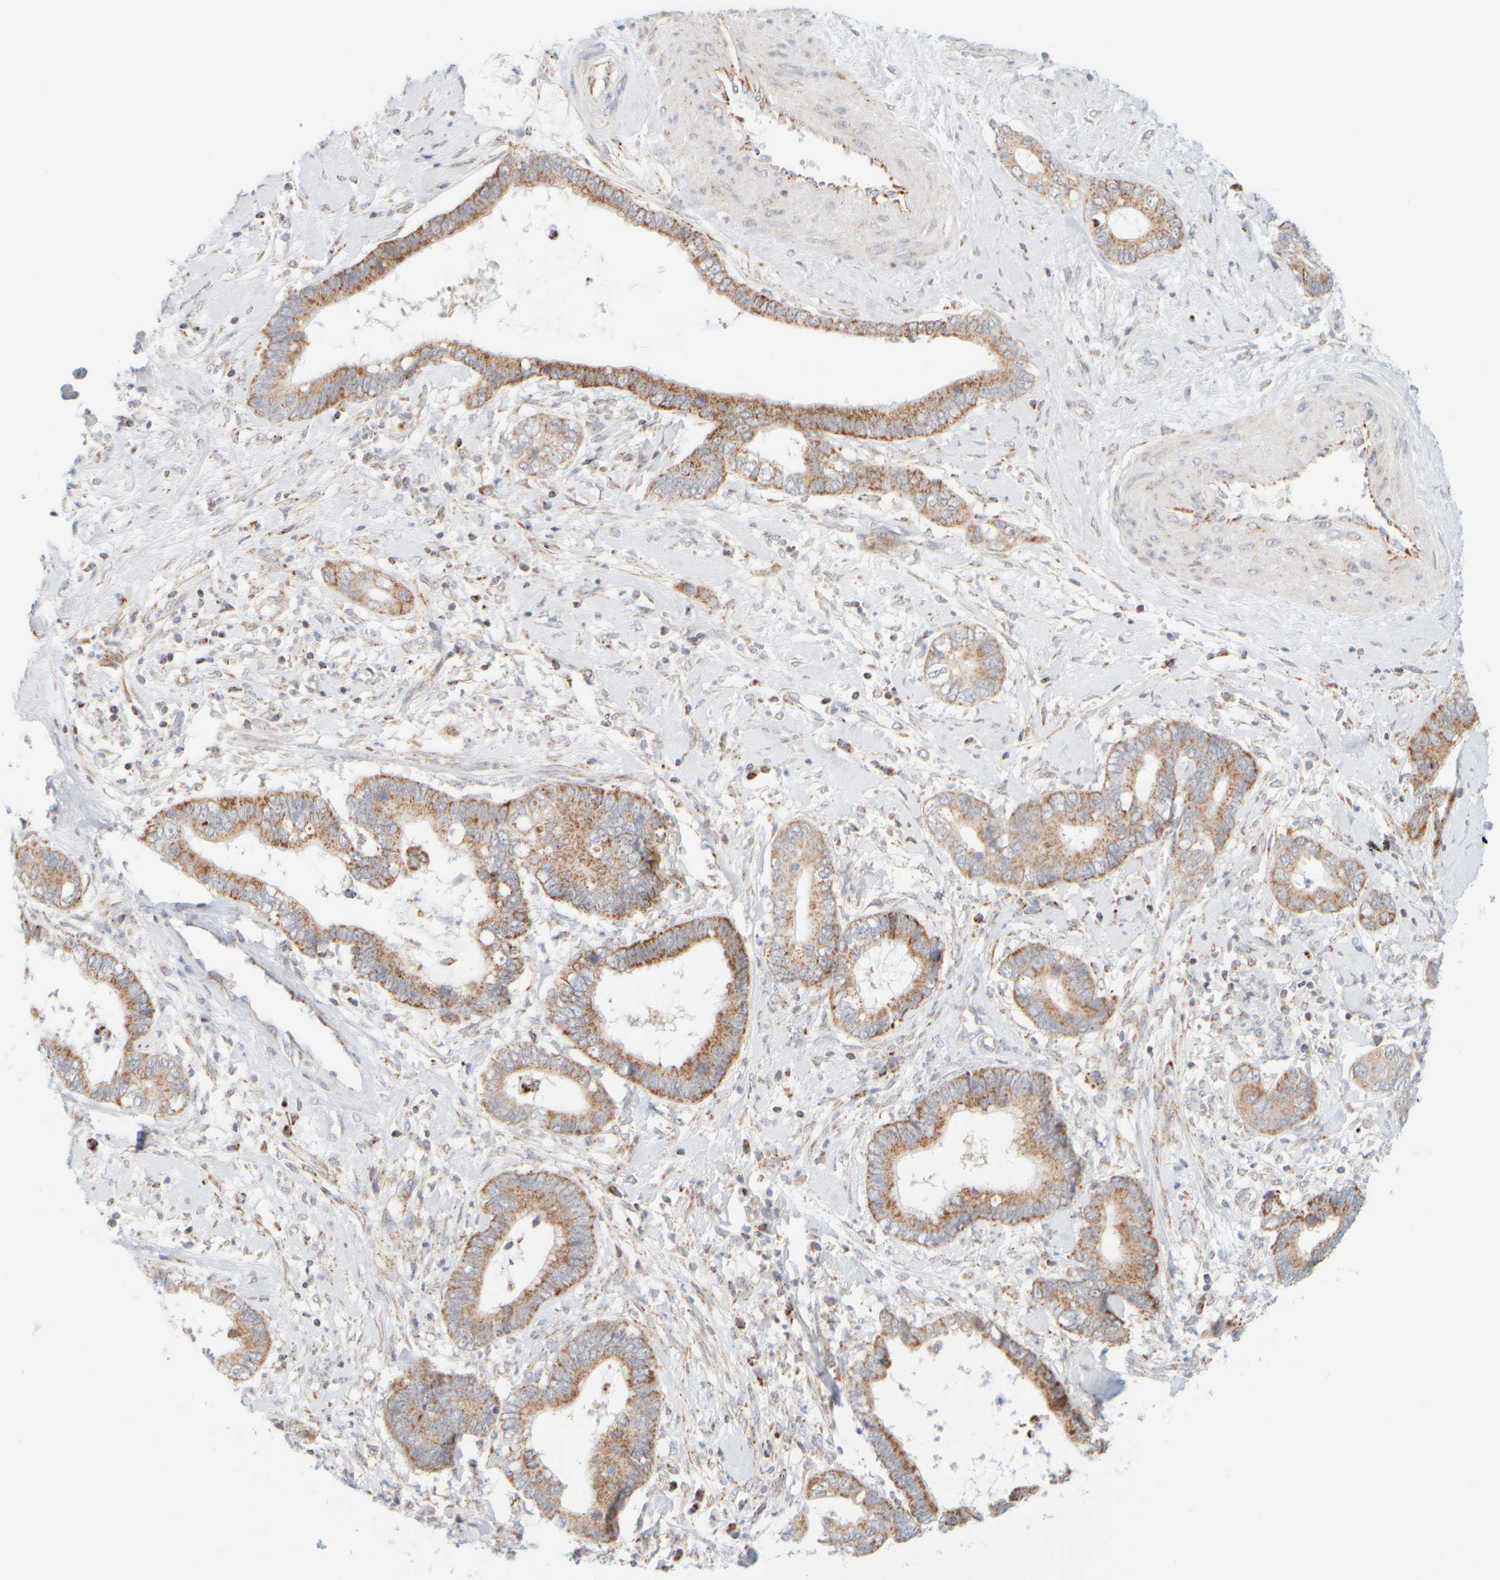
{"staining": {"intensity": "moderate", "quantity": ">75%", "location": "cytoplasmic/membranous"}, "tissue": "cervical cancer", "cell_type": "Tumor cells", "image_type": "cancer", "snomed": [{"axis": "morphology", "description": "Adenocarcinoma, NOS"}, {"axis": "topography", "description": "Cervix"}], "caption": "Human cervical cancer stained for a protein (brown) displays moderate cytoplasmic/membranous positive positivity in approximately >75% of tumor cells.", "gene": "PPM1K", "patient": {"sex": "female", "age": 44}}